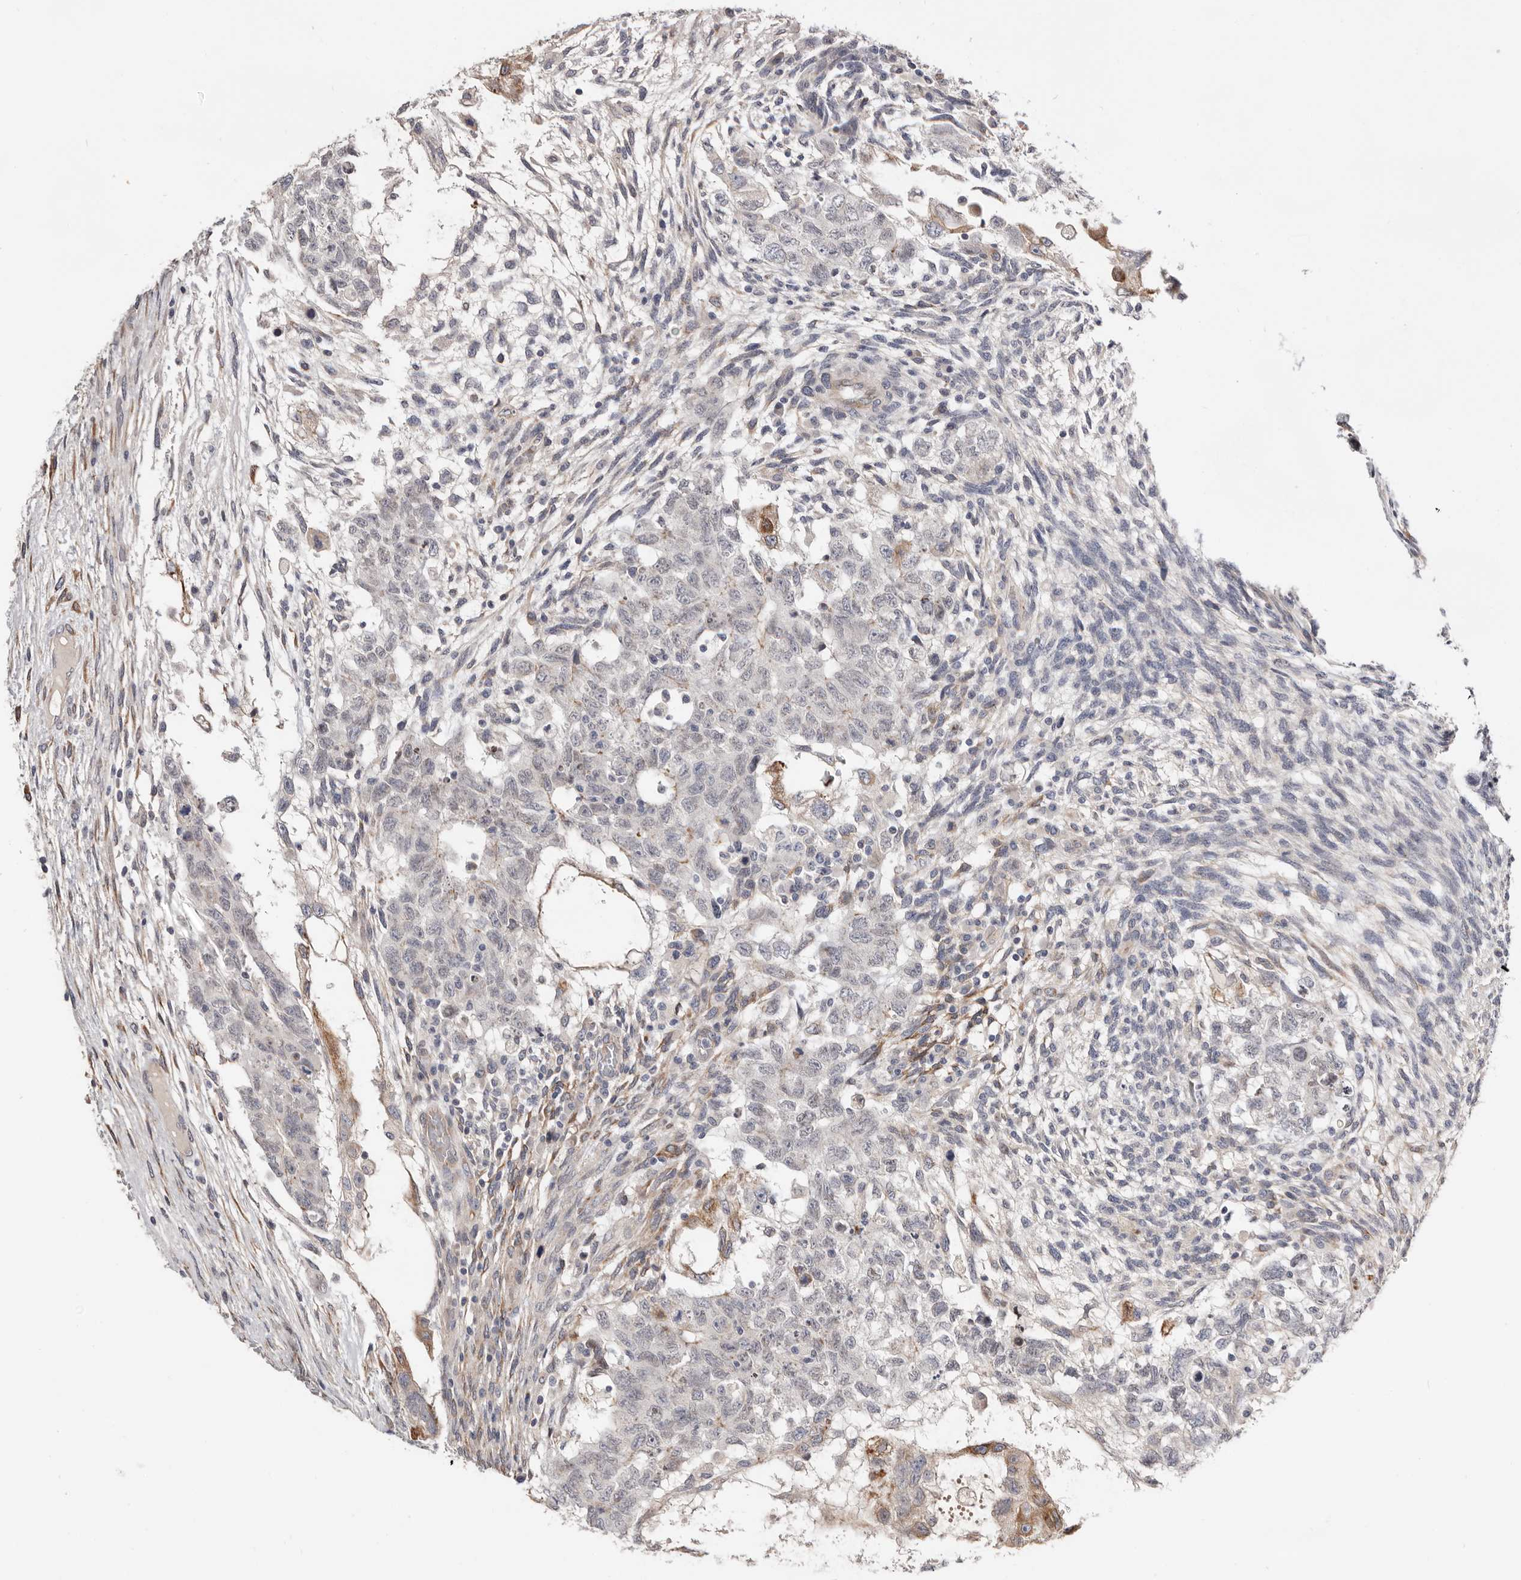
{"staining": {"intensity": "negative", "quantity": "none", "location": "none"}, "tissue": "testis cancer", "cell_type": "Tumor cells", "image_type": "cancer", "snomed": [{"axis": "morphology", "description": "Normal tissue, NOS"}, {"axis": "morphology", "description": "Carcinoma, Embryonal, NOS"}, {"axis": "topography", "description": "Testis"}], "caption": "Immunohistochemistry image of testis embryonal carcinoma stained for a protein (brown), which shows no expression in tumor cells.", "gene": "USH1C", "patient": {"sex": "male", "age": 36}}